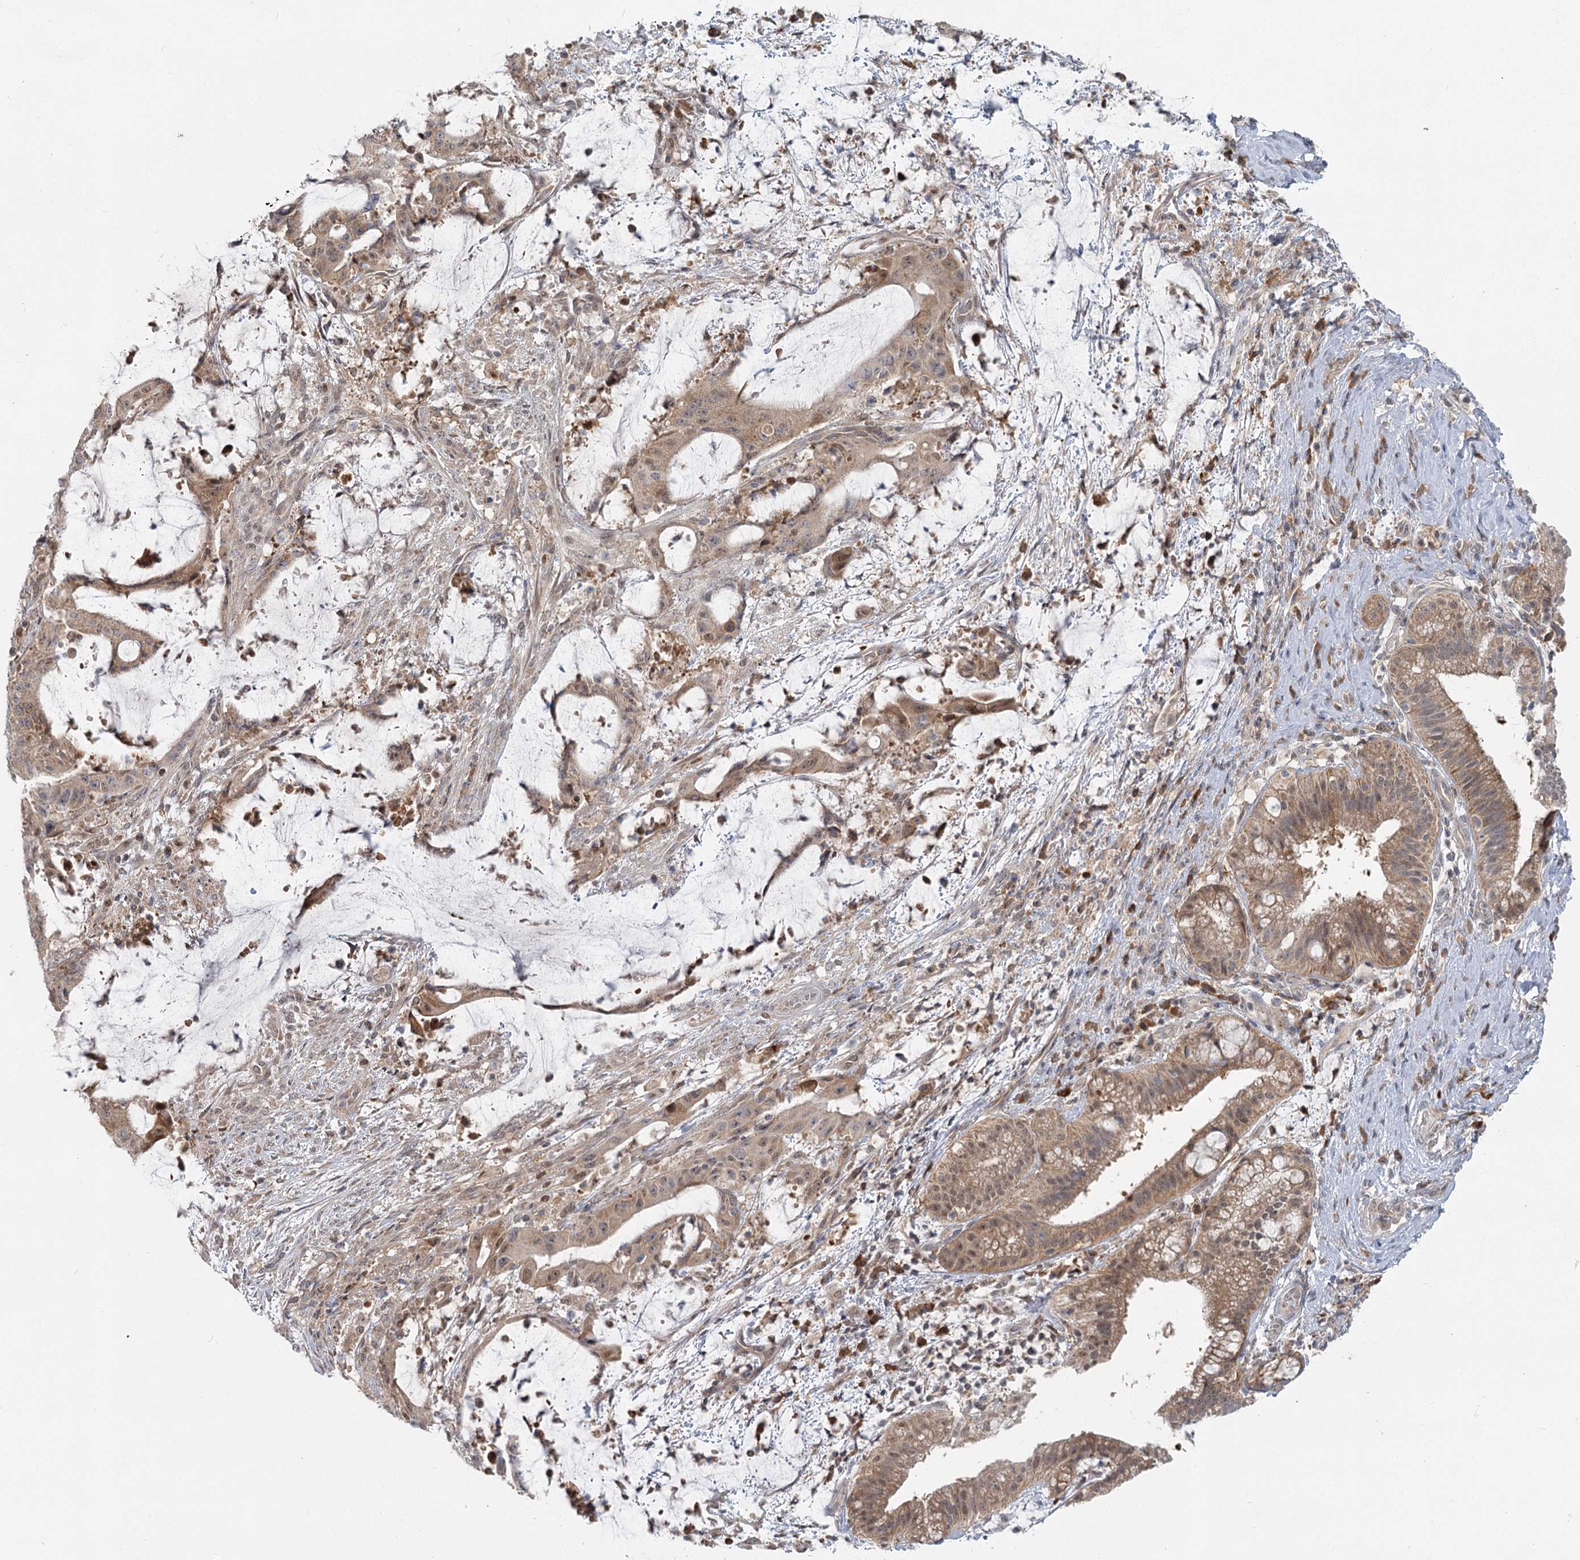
{"staining": {"intensity": "moderate", "quantity": "25%-75%", "location": "cytoplasmic/membranous,nuclear"}, "tissue": "liver cancer", "cell_type": "Tumor cells", "image_type": "cancer", "snomed": [{"axis": "morphology", "description": "Normal tissue, NOS"}, {"axis": "morphology", "description": "Cholangiocarcinoma"}, {"axis": "topography", "description": "Liver"}, {"axis": "topography", "description": "Peripheral nerve tissue"}], "caption": "Cholangiocarcinoma (liver) was stained to show a protein in brown. There is medium levels of moderate cytoplasmic/membranous and nuclear staining in approximately 25%-75% of tumor cells. The protein of interest is shown in brown color, while the nuclei are stained blue.", "gene": "THNSL1", "patient": {"sex": "female", "age": 73}}